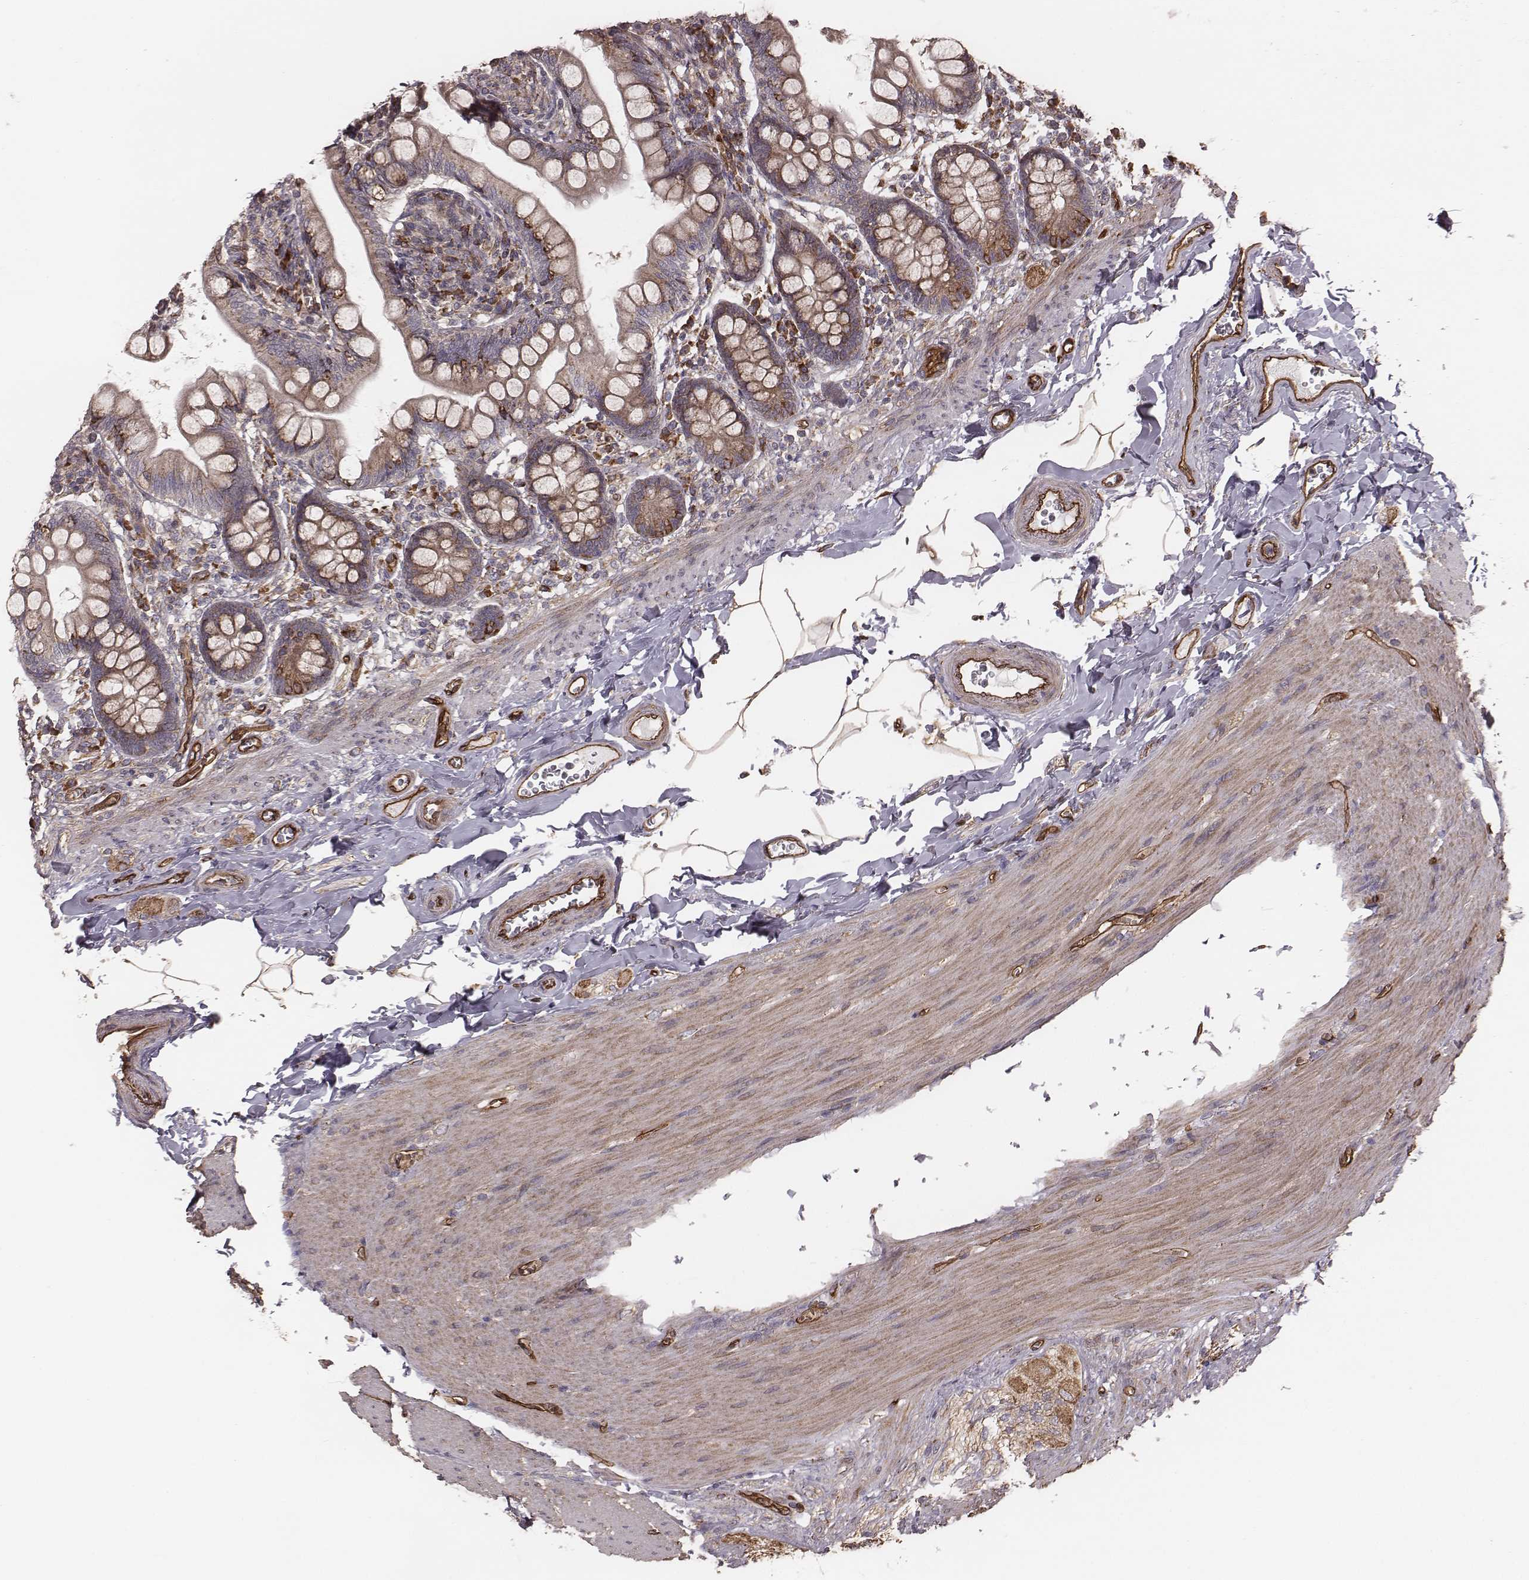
{"staining": {"intensity": "strong", "quantity": "<25%", "location": "cytoplasmic/membranous"}, "tissue": "small intestine", "cell_type": "Glandular cells", "image_type": "normal", "snomed": [{"axis": "morphology", "description": "Normal tissue, NOS"}, {"axis": "topography", "description": "Small intestine"}], "caption": "Protein expression analysis of benign human small intestine reveals strong cytoplasmic/membranous positivity in about <25% of glandular cells. (DAB = brown stain, brightfield microscopy at high magnification).", "gene": "PALMD", "patient": {"sex": "female", "age": 56}}